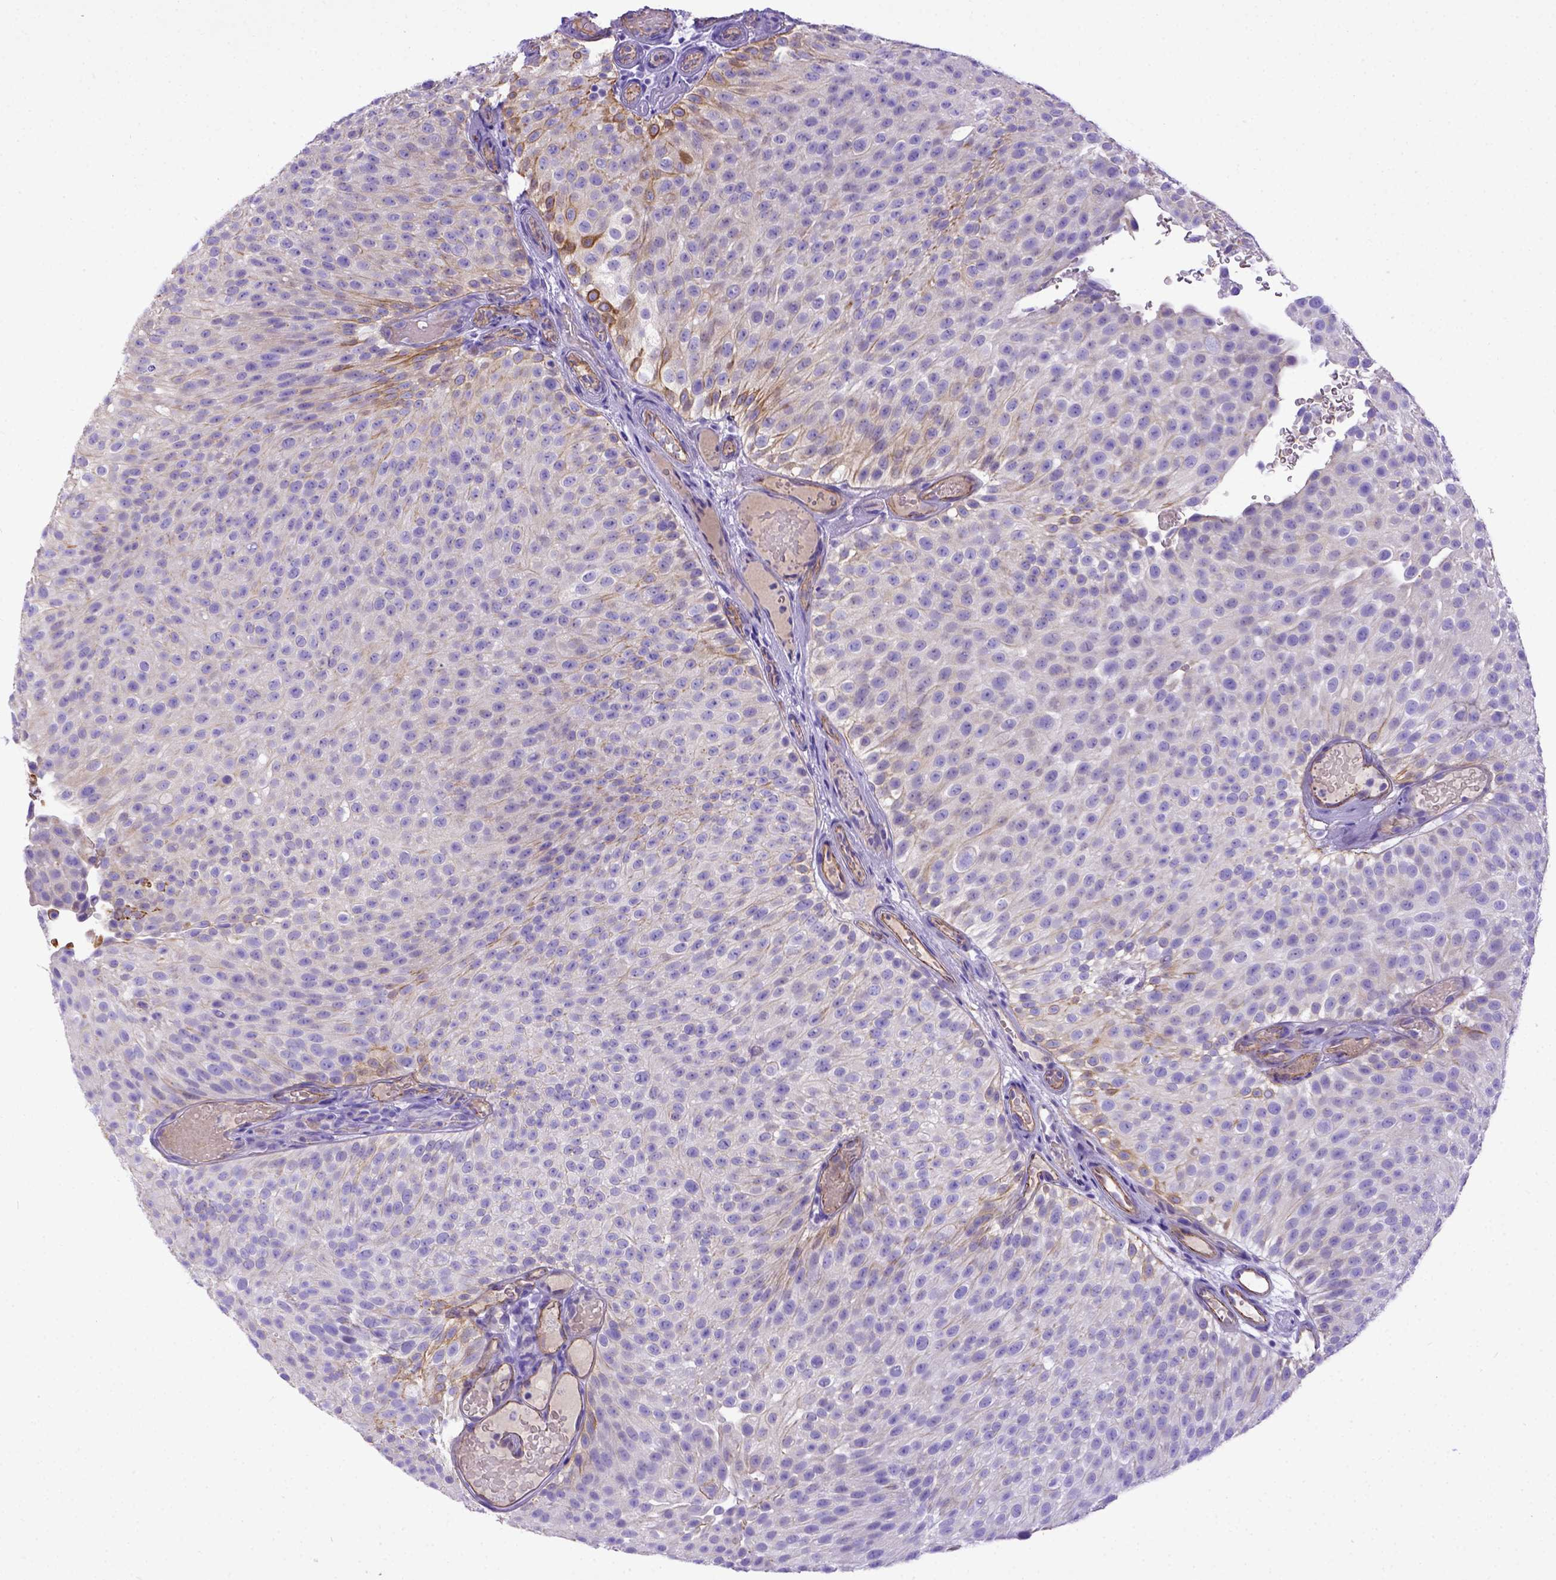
{"staining": {"intensity": "moderate", "quantity": "<25%", "location": "cytoplasmic/membranous"}, "tissue": "urothelial cancer", "cell_type": "Tumor cells", "image_type": "cancer", "snomed": [{"axis": "morphology", "description": "Urothelial carcinoma, Low grade"}, {"axis": "topography", "description": "Urinary bladder"}], "caption": "Urothelial carcinoma (low-grade) stained with DAB (3,3'-diaminobenzidine) immunohistochemistry (IHC) shows low levels of moderate cytoplasmic/membranous expression in approximately <25% of tumor cells. The protein of interest is stained brown, and the nuclei are stained in blue (DAB IHC with brightfield microscopy, high magnification).", "gene": "LRRC18", "patient": {"sex": "male", "age": 78}}